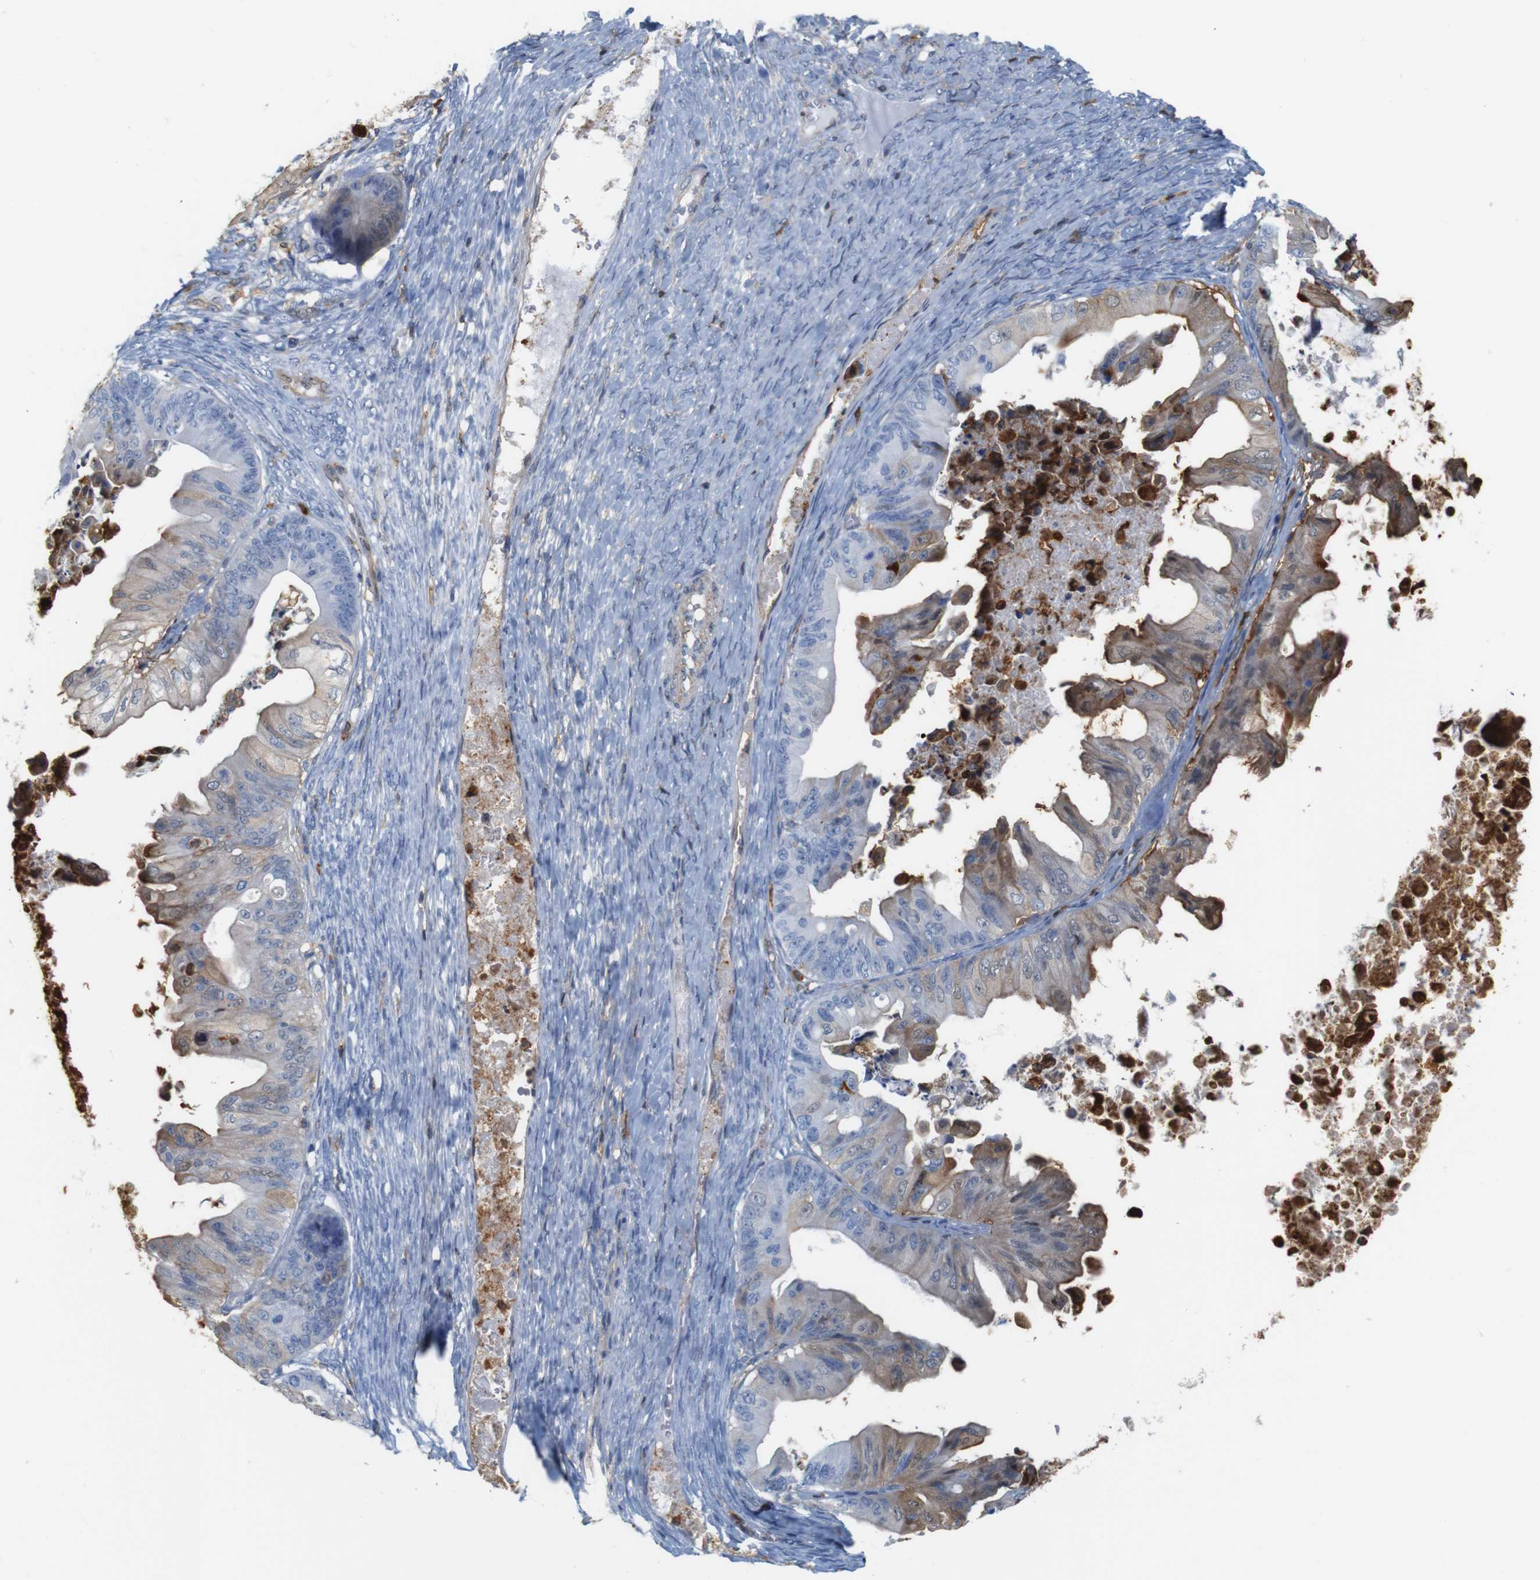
{"staining": {"intensity": "moderate", "quantity": "<25%", "location": "cytoplasmic/membranous"}, "tissue": "ovarian cancer", "cell_type": "Tumor cells", "image_type": "cancer", "snomed": [{"axis": "morphology", "description": "Cystadenocarcinoma, mucinous, NOS"}, {"axis": "topography", "description": "Ovary"}], "caption": "Mucinous cystadenocarcinoma (ovarian) stained for a protein demonstrates moderate cytoplasmic/membranous positivity in tumor cells.", "gene": "ANXA1", "patient": {"sex": "female", "age": 37}}